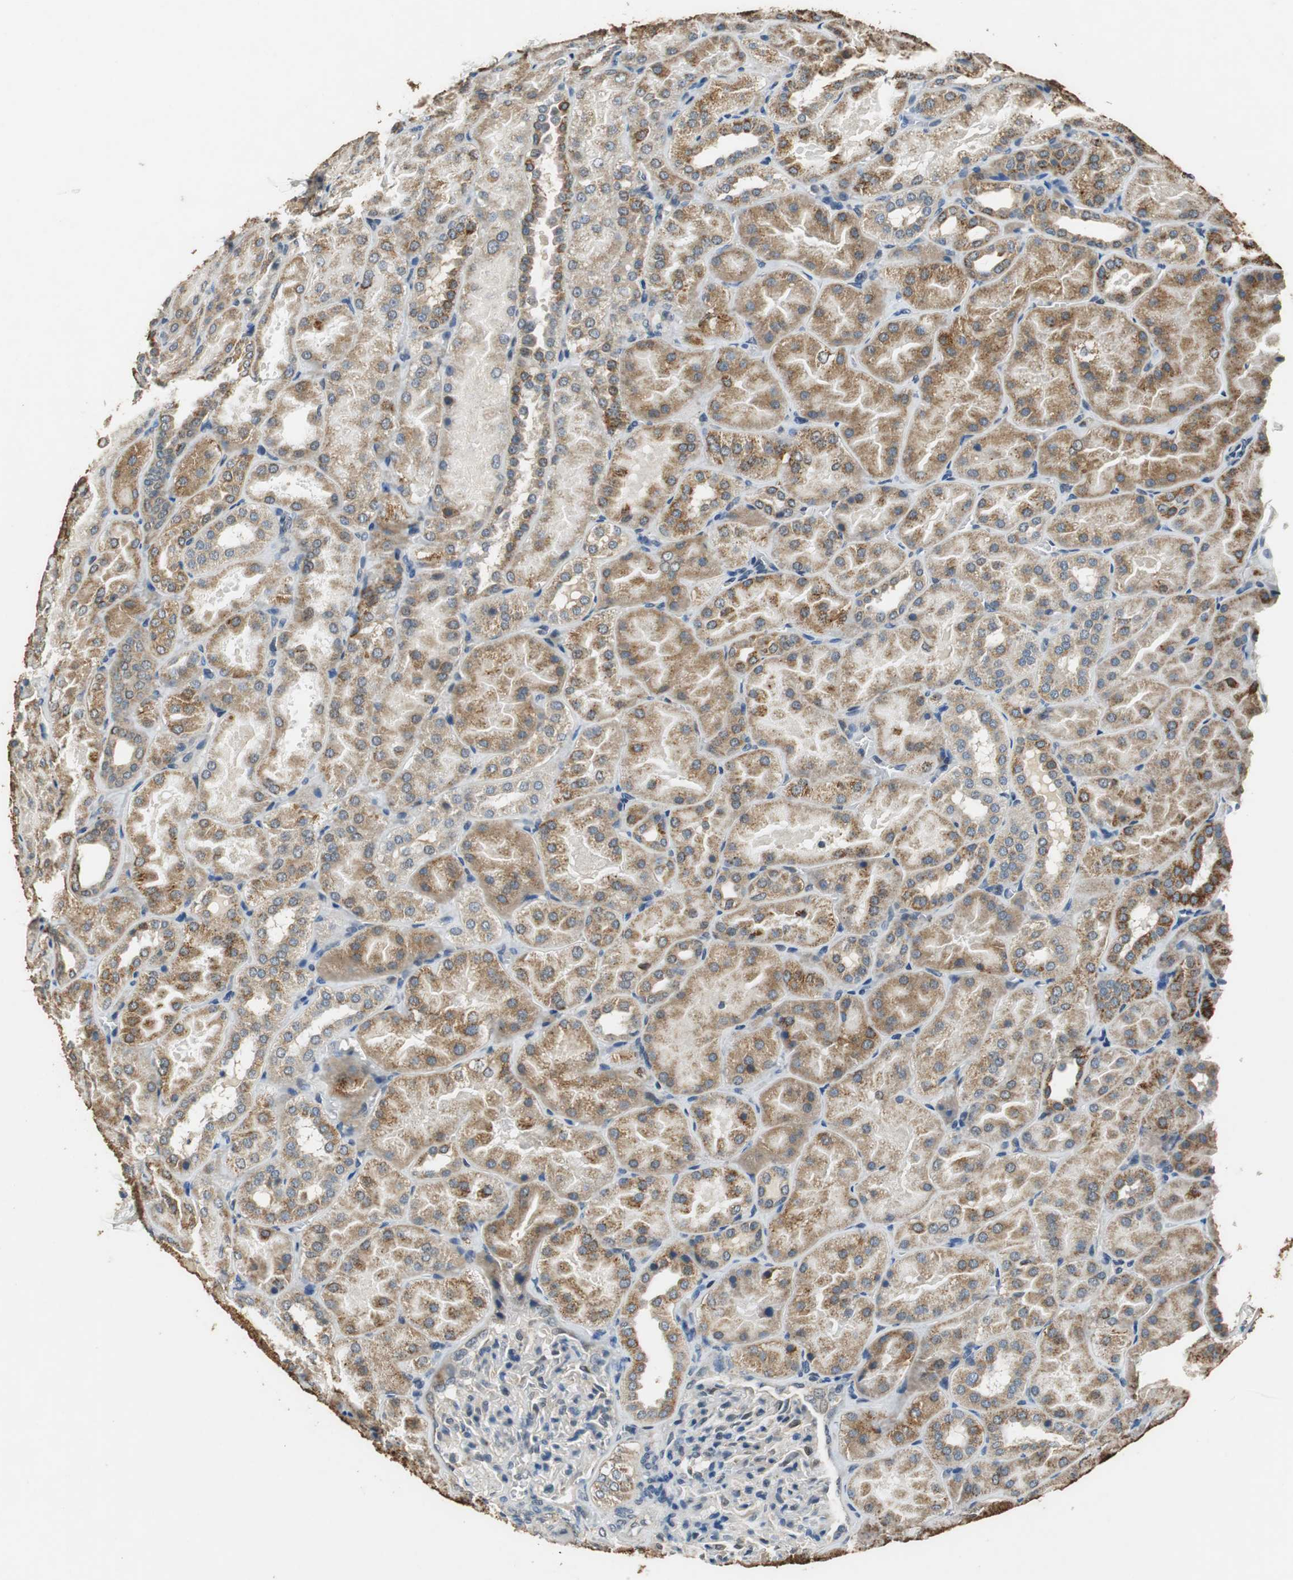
{"staining": {"intensity": "weak", "quantity": "<25%", "location": "cytoplasmic/membranous,nuclear"}, "tissue": "kidney", "cell_type": "Cells in glomeruli", "image_type": "normal", "snomed": [{"axis": "morphology", "description": "Normal tissue, NOS"}, {"axis": "topography", "description": "Kidney"}], "caption": "Immunohistochemical staining of normal kidney shows no significant positivity in cells in glomeruli. (Immunohistochemistry (ihc), brightfield microscopy, high magnification).", "gene": "ALDH4A1", "patient": {"sex": "male", "age": 28}}